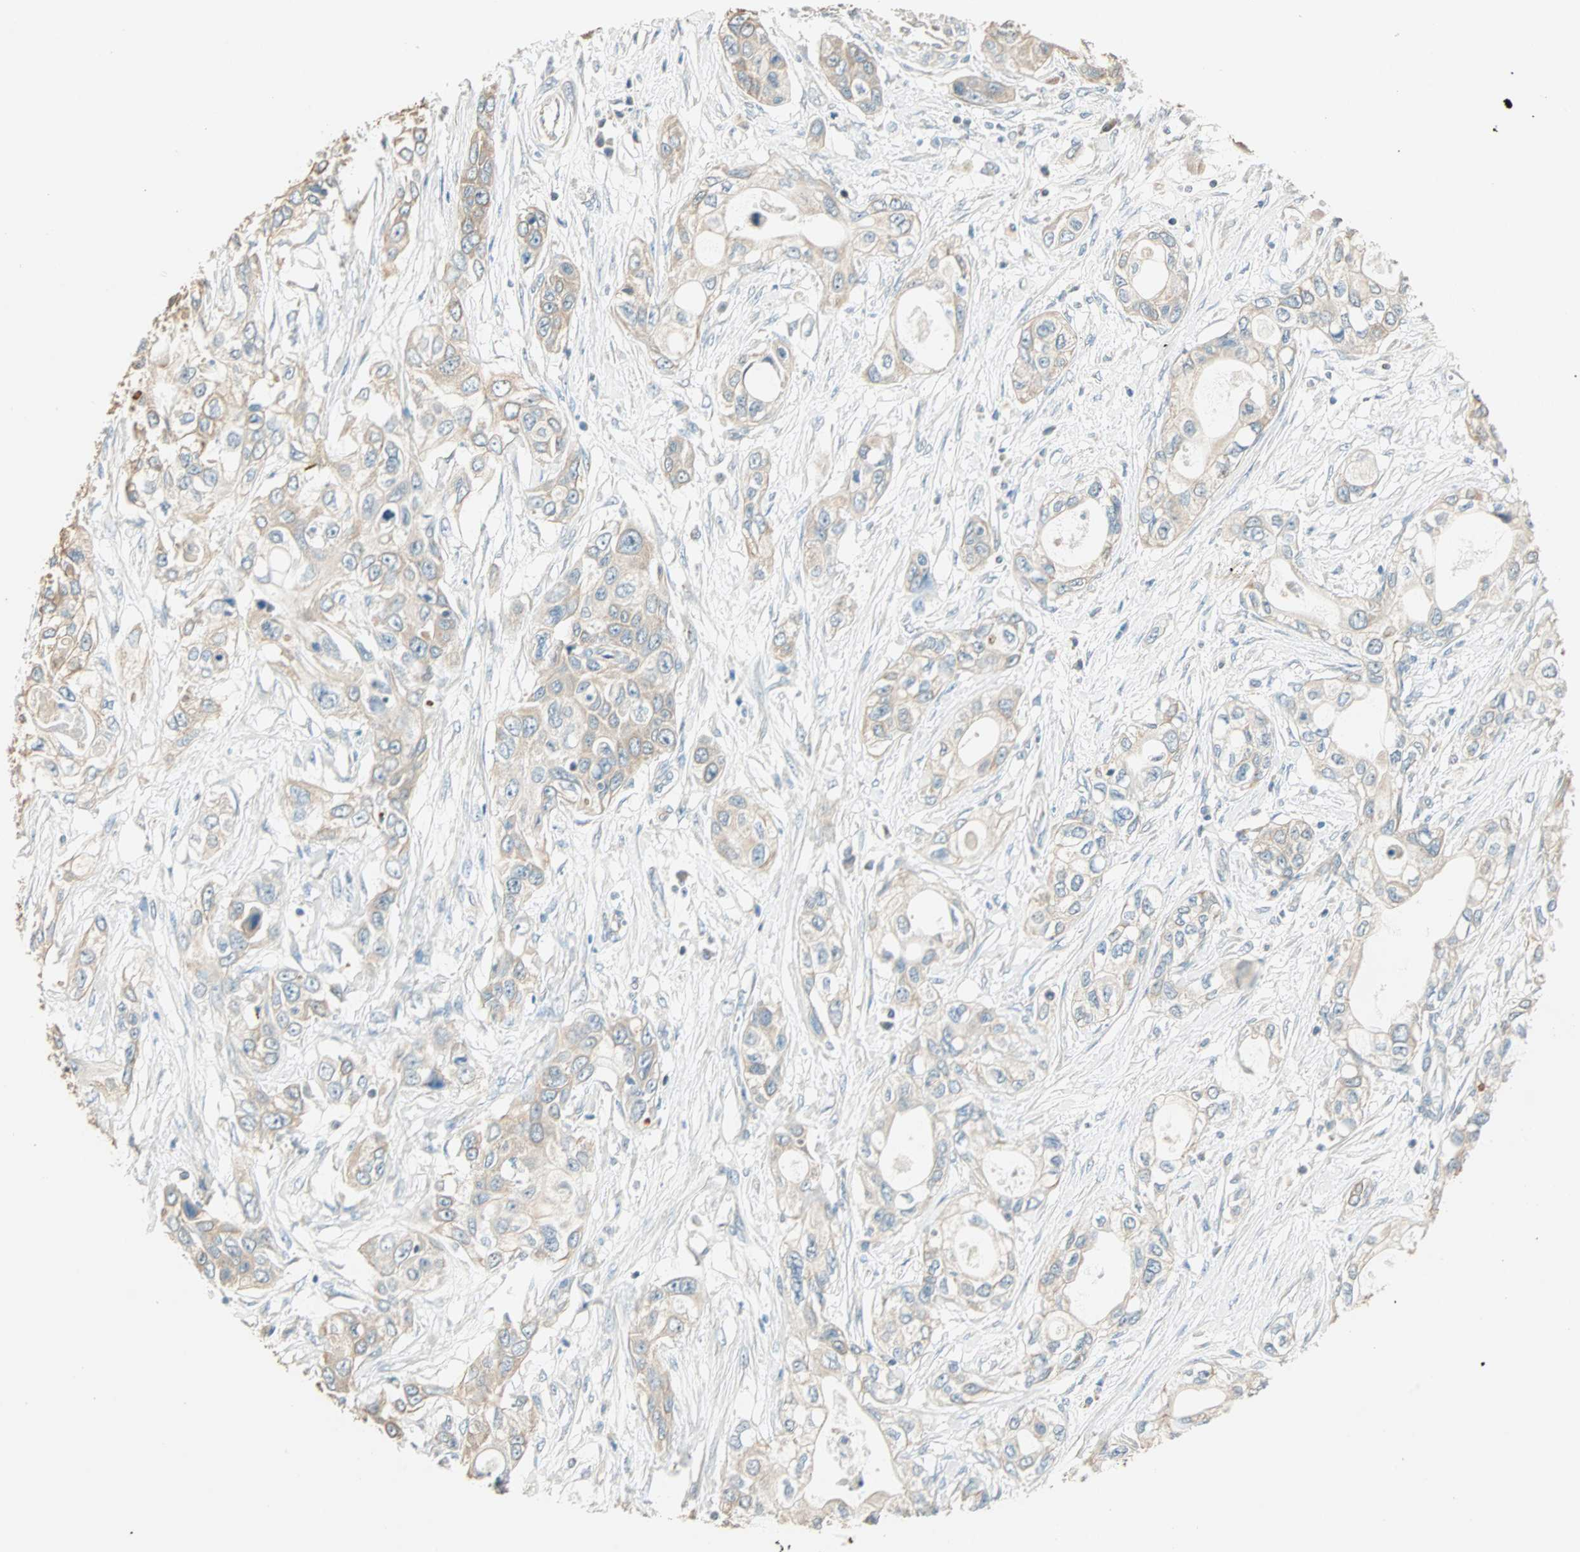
{"staining": {"intensity": "weak", "quantity": ">75%", "location": "cytoplasmic/membranous"}, "tissue": "pancreatic cancer", "cell_type": "Tumor cells", "image_type": "cancer", "snomed": [{"axis": "morphology", "description": "Adenocarcinoma, NOS"}, {"axis": "topography", "description": "Pancreas"}], "caption": "Weak cytoplasmic/membranous positivity for a protein is seen in about >75% of tumor cells of pancreatic adenocarcinoma using immunohistochemistry (IHC).", "gene": "RAD18", "patient": {"sex": "female", "age": 70}}